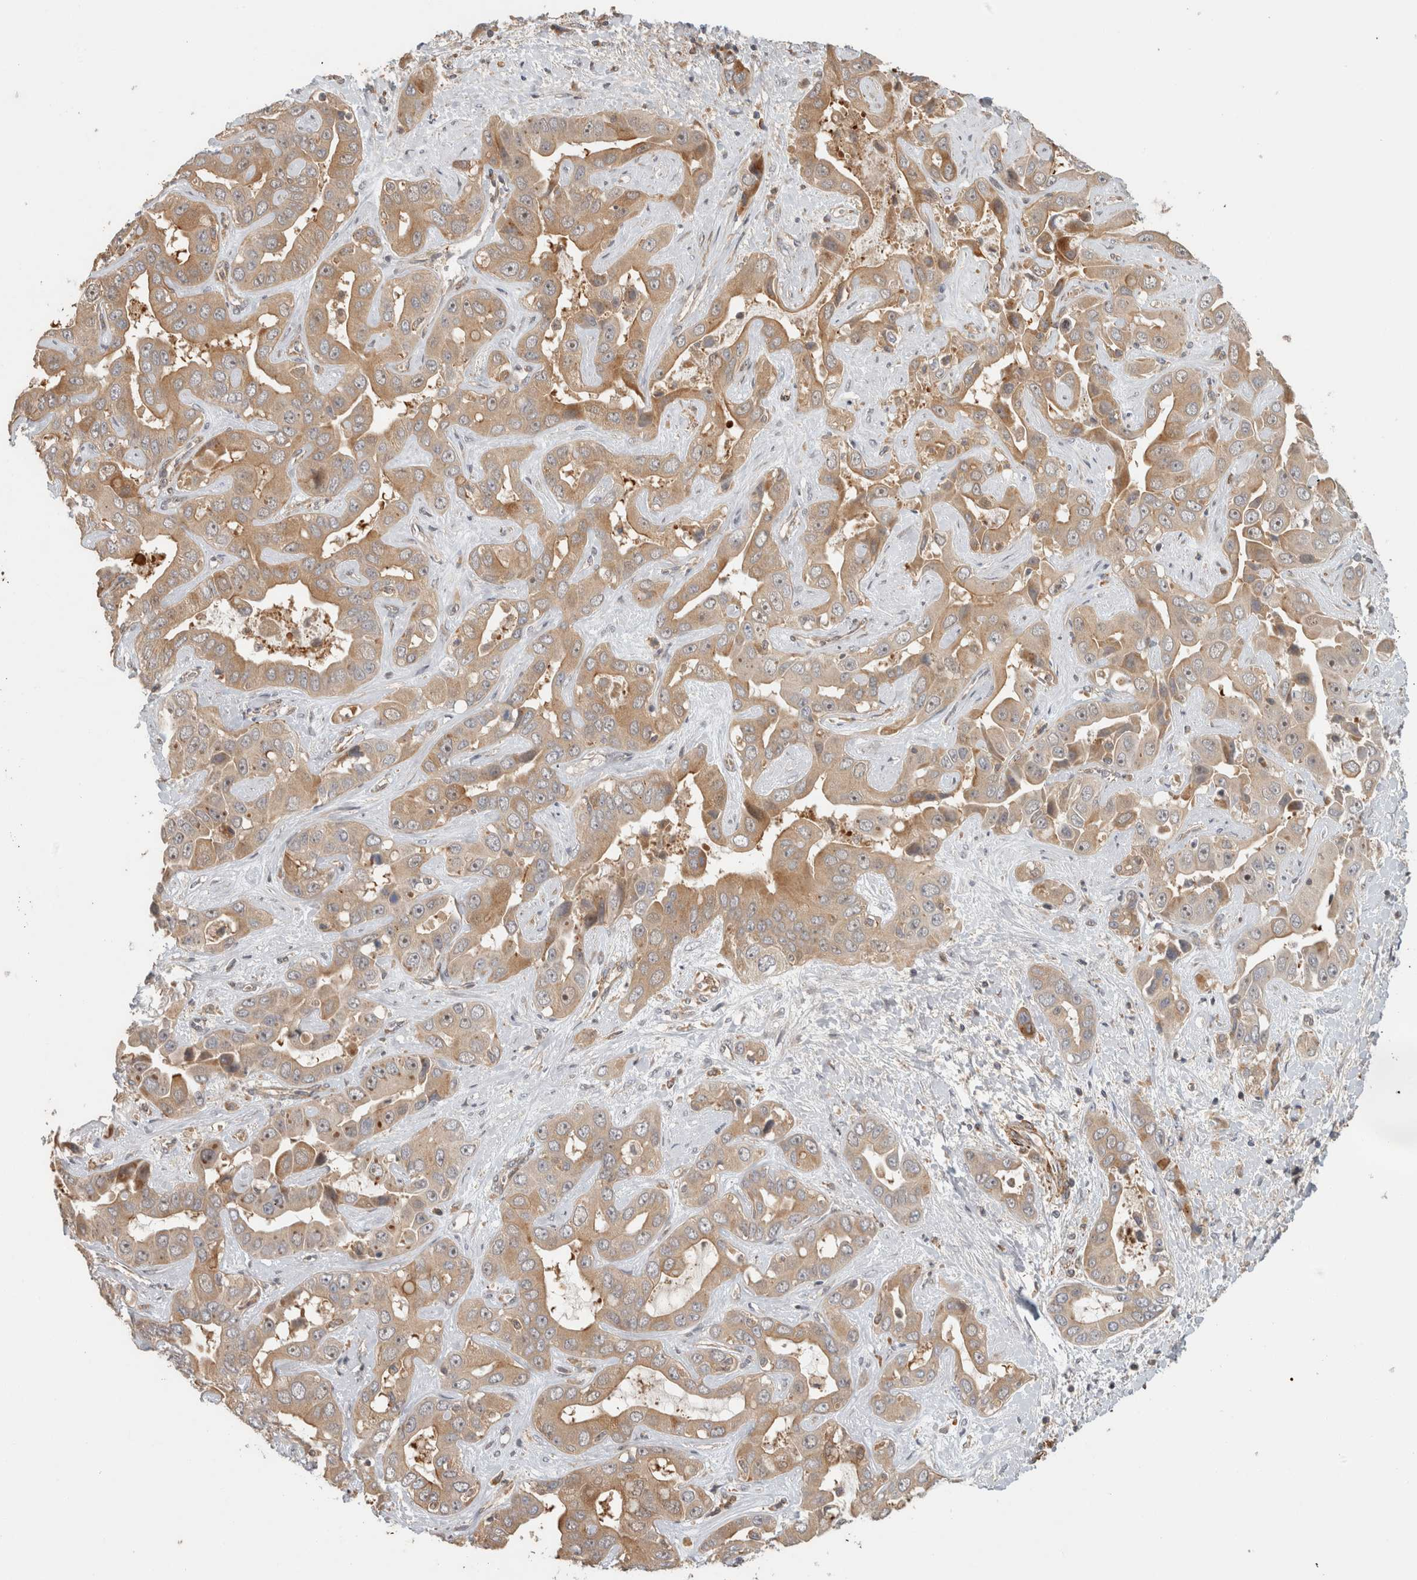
{"staining": {"intensity": "moderate", "quantity": ">75%", "location": "cytoplasmic/membranous"}, "tissue": "liver cancer", "cell_type": "Tumor cells", "image_type": "cancer", "snomed": [{"axis": "morphology", "description": "Cholangiocarcinoma"}, {"axis": "topography", "description": "Liver"}], "caption": "Protein analysis of liver cholangiocarcinoma tissue displays moderate cytoplasmic/membranous expression in about >75% of tumor cells.", "gene": "SIPA1L2", "patient": {"sex": "female", "age": 52}}